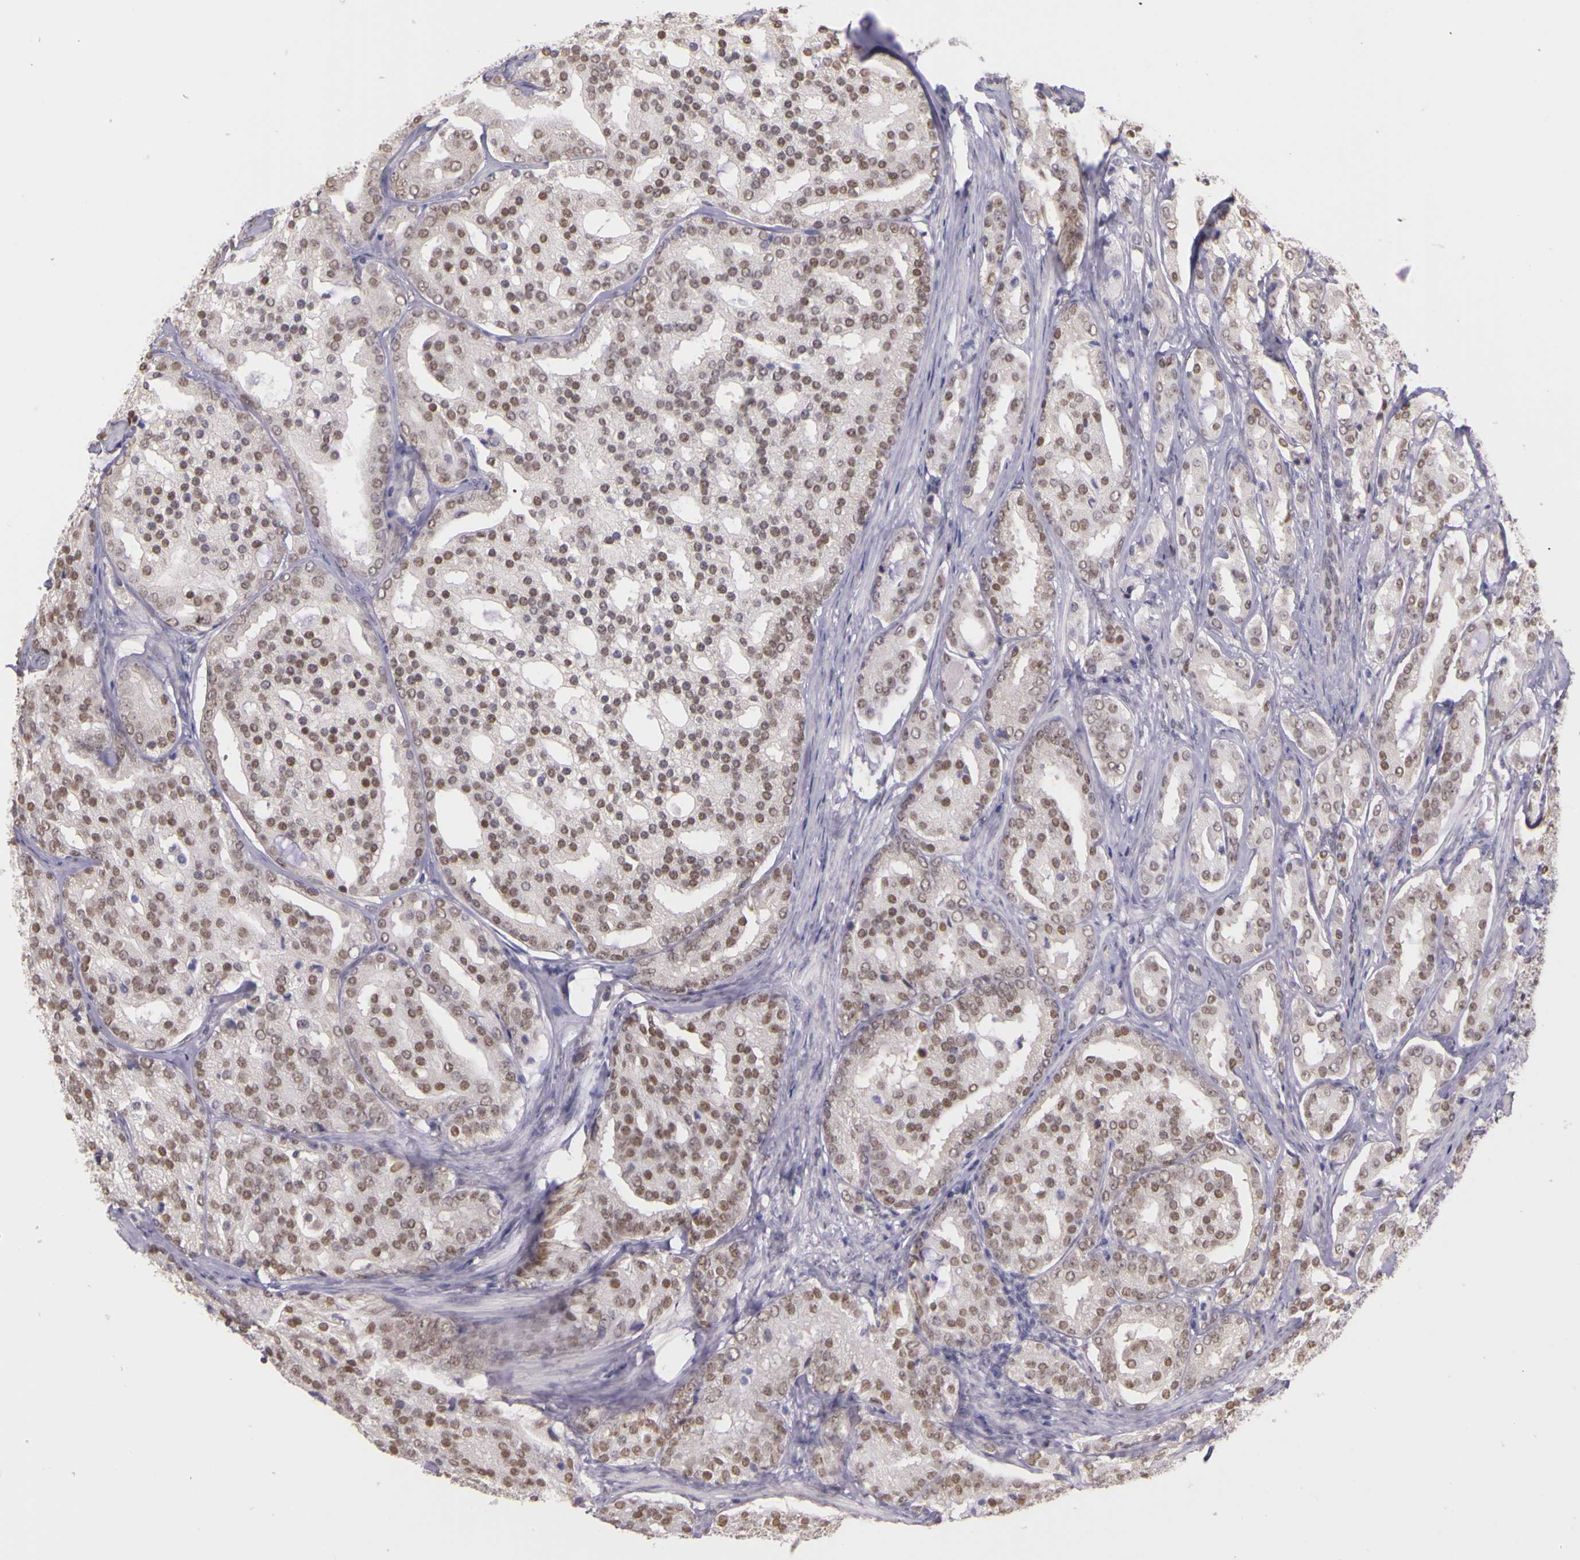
{"staining": {"intensity": "weak", "quantity": ">75%", "location": "nuclear"}, "tissue": "prostate cancer", "cell_type": "Tumor cells", "image_type": "cancer", "snomed": [{"axis": "morphology", "description": "Adenocarcinoma, High grade"}, {"axis": "topography", "description": "Prostate"}], "caption": "This is a histology image of immunohistochemistry staining of adenocarcinoma (high-grade) (prostate), which shows weak expression in the nuclear of tumor cells.", "gene": "WDR13", "patient": {"sex": "male", "age": 64}}